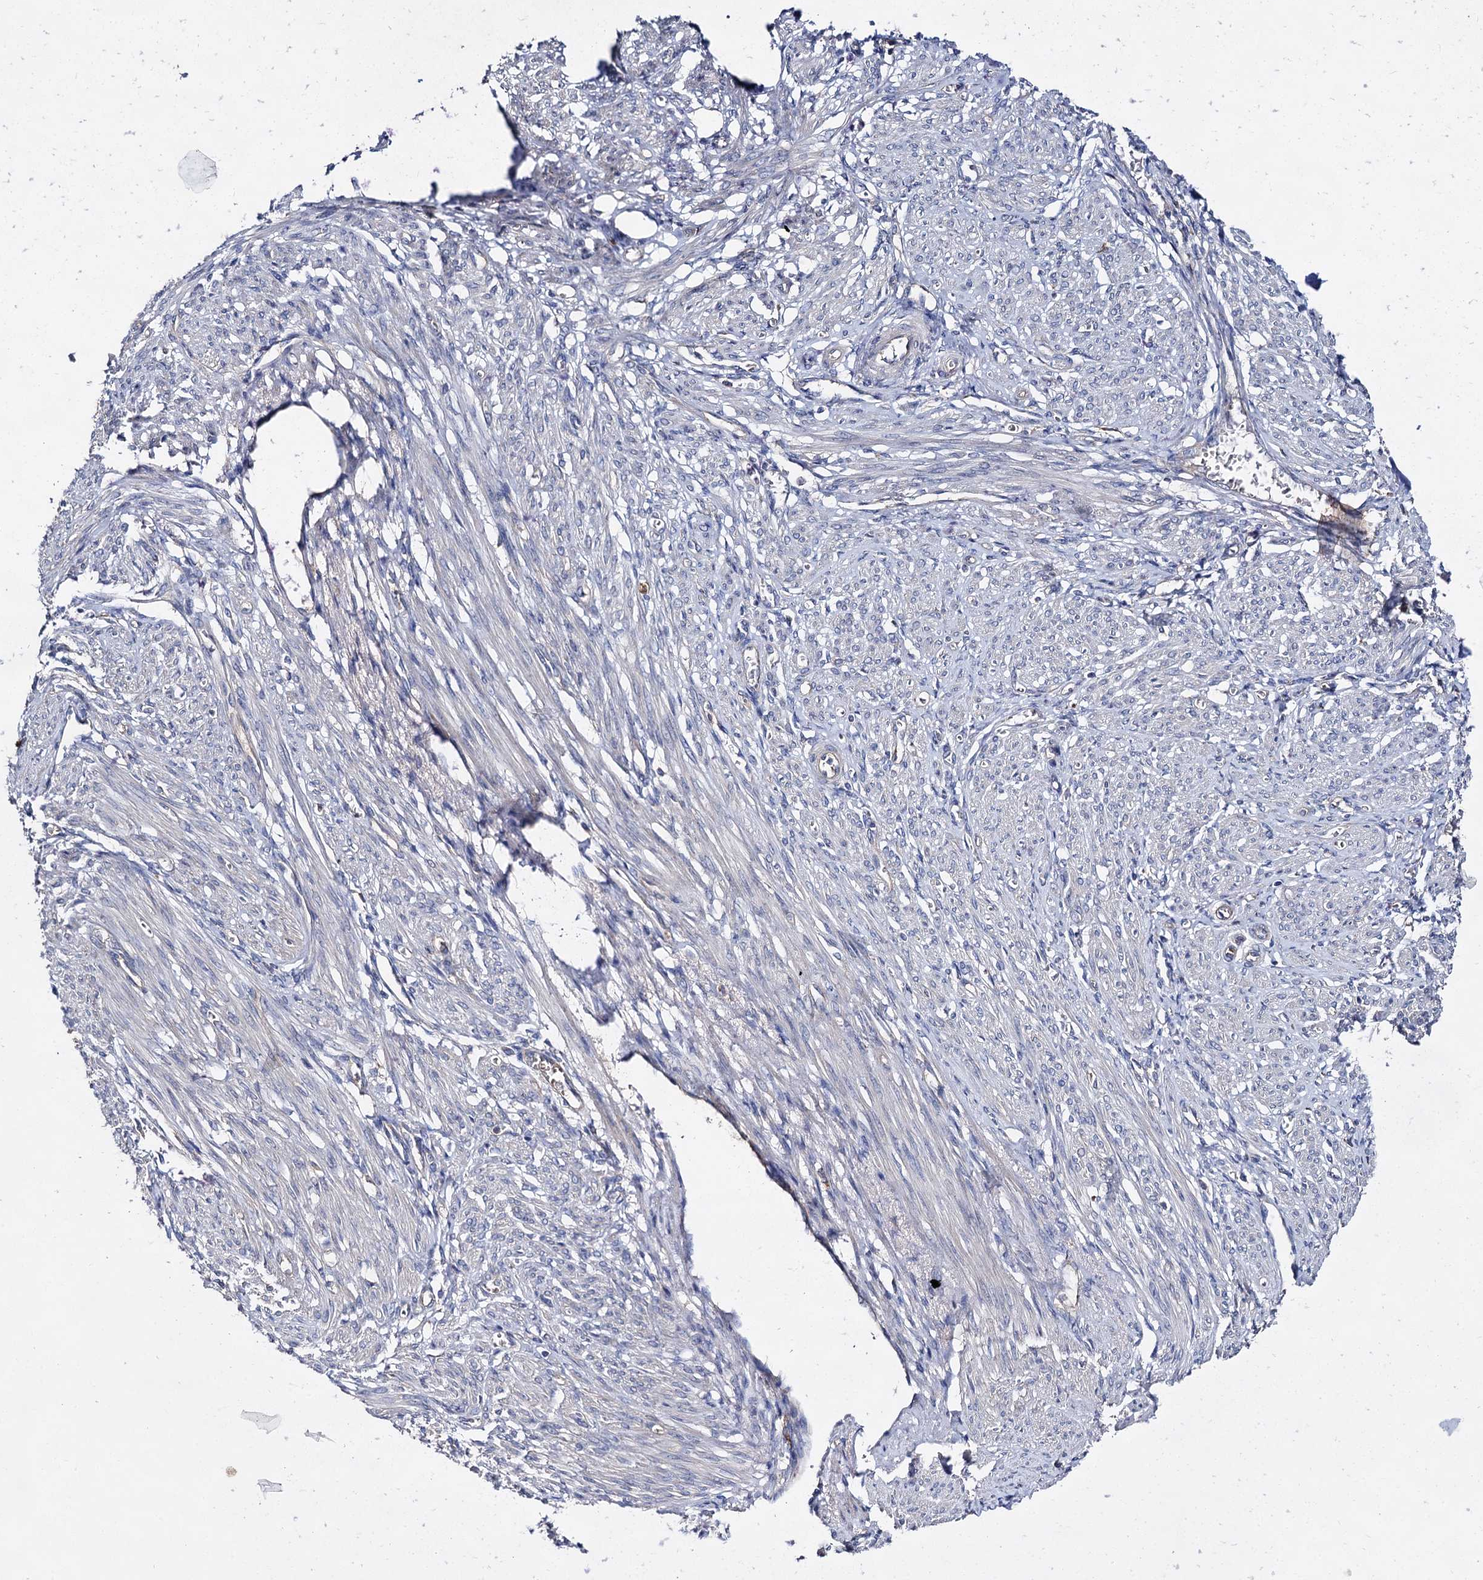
{"staining": {"intensity": "negative", "quantity": "none", "location": "none"}, "tissue": "smooth muscle", "cell_type": "Smooth muscle cells", "image_type": "normal", "snomed": [{"axis": "morphology", "description": "Normal tissue, NOS"}, {"axis": "topography", "description": "Smooth muscle"}], "caption": "Protein analysis of normal smooth muscle shows no significant positivity in smooth muscle cells.", "gene": "HVCN1", "patient": {"sex": "female", "age": 39}}